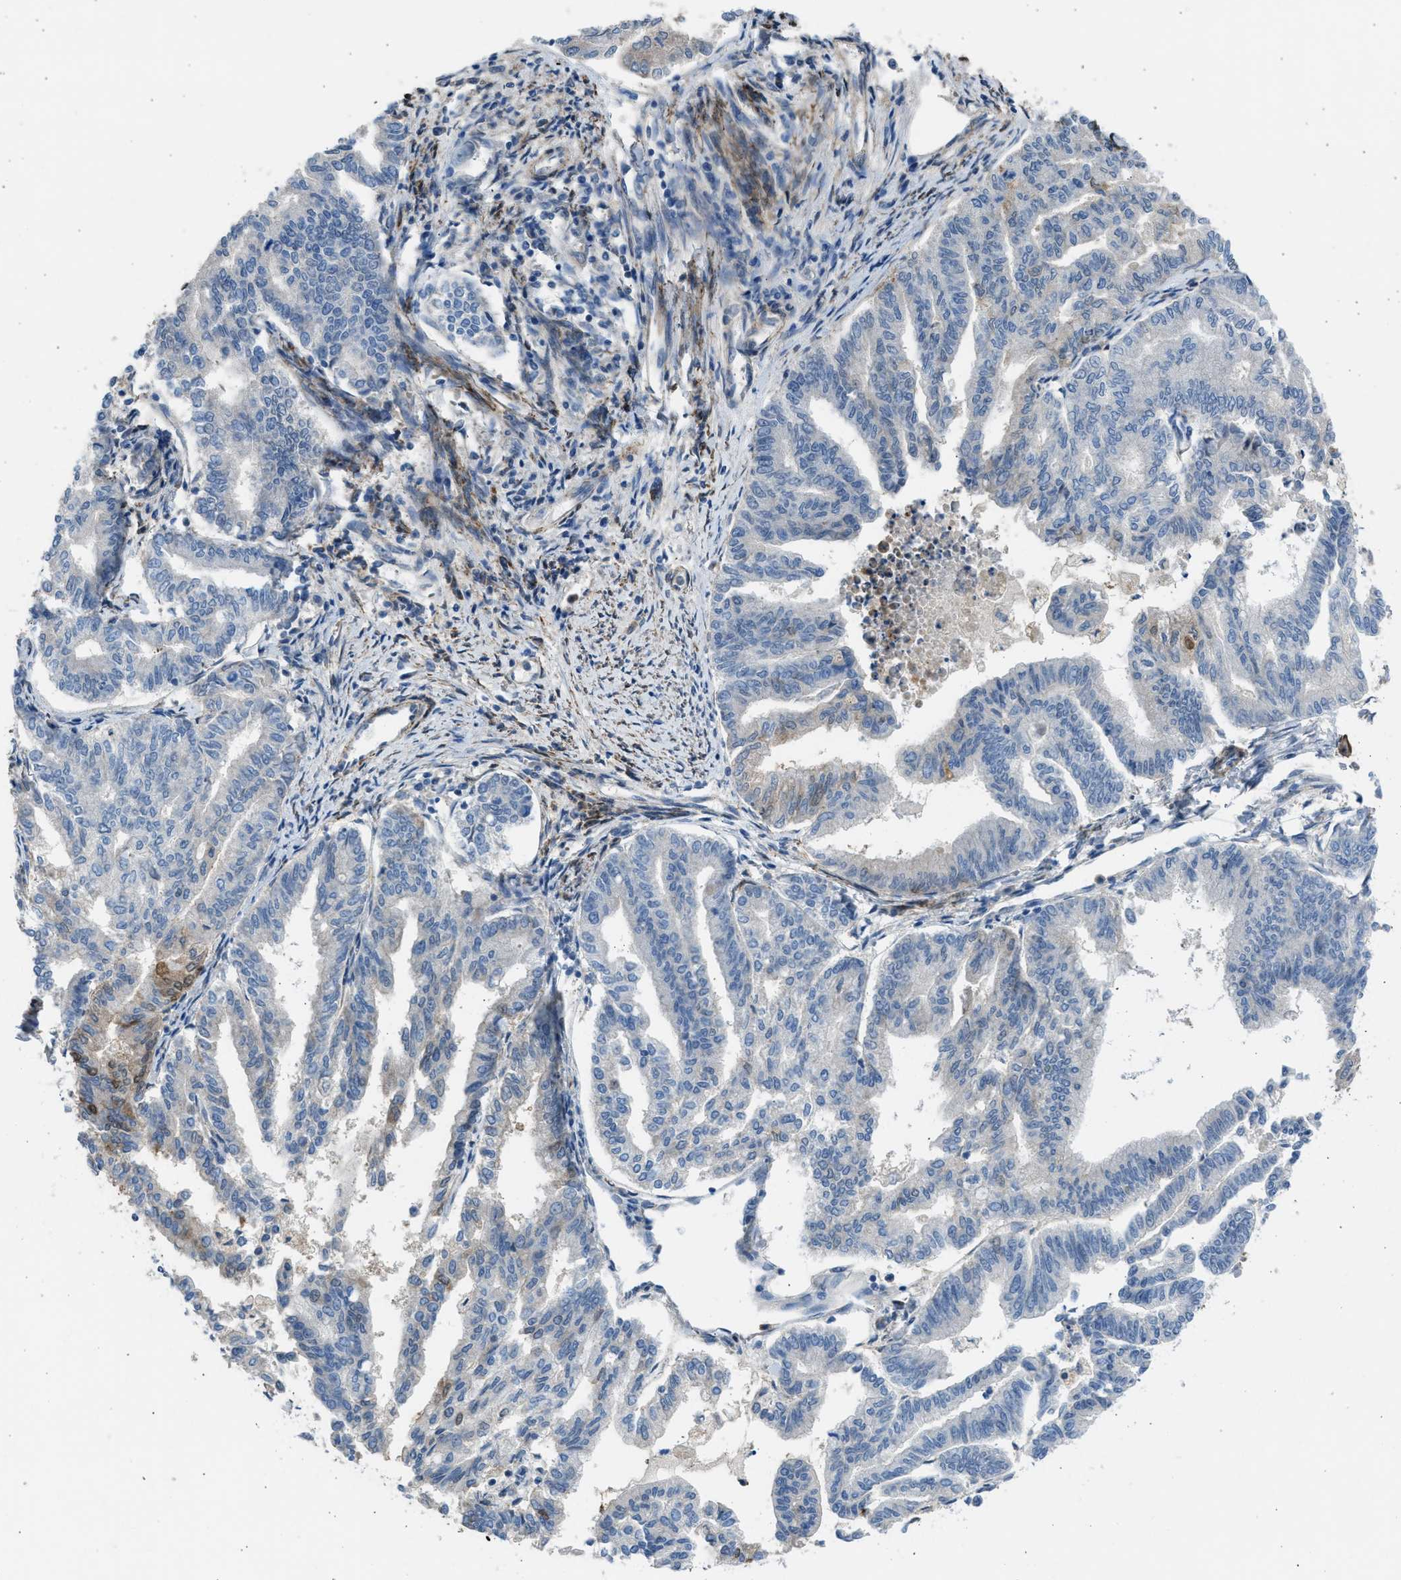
{"staining": {"intensity": "negative", "quantity": "none", "location": "none"}, "tissue": "endometrial cancer", "cell_type": "Tumor cells", "image_type": "cancer", "snomed": [{"axis": "morphology", "description": "Adenocarcinoma, NOS"}, {"axis": "topography", "description": "Endometrium"}], "caption": "Endometrial cancer was stained to show a protein in brown. There is no significant positivity in tumor cells. Brightfield microscopy of immunohistochemistry stained with DAB (3,3'-diaminobenzidine) (brown) and hematoxylin (blue), captured at high magnification.", "gene": "PCNX3", "patient": {"sex": "female", "age": 79}}